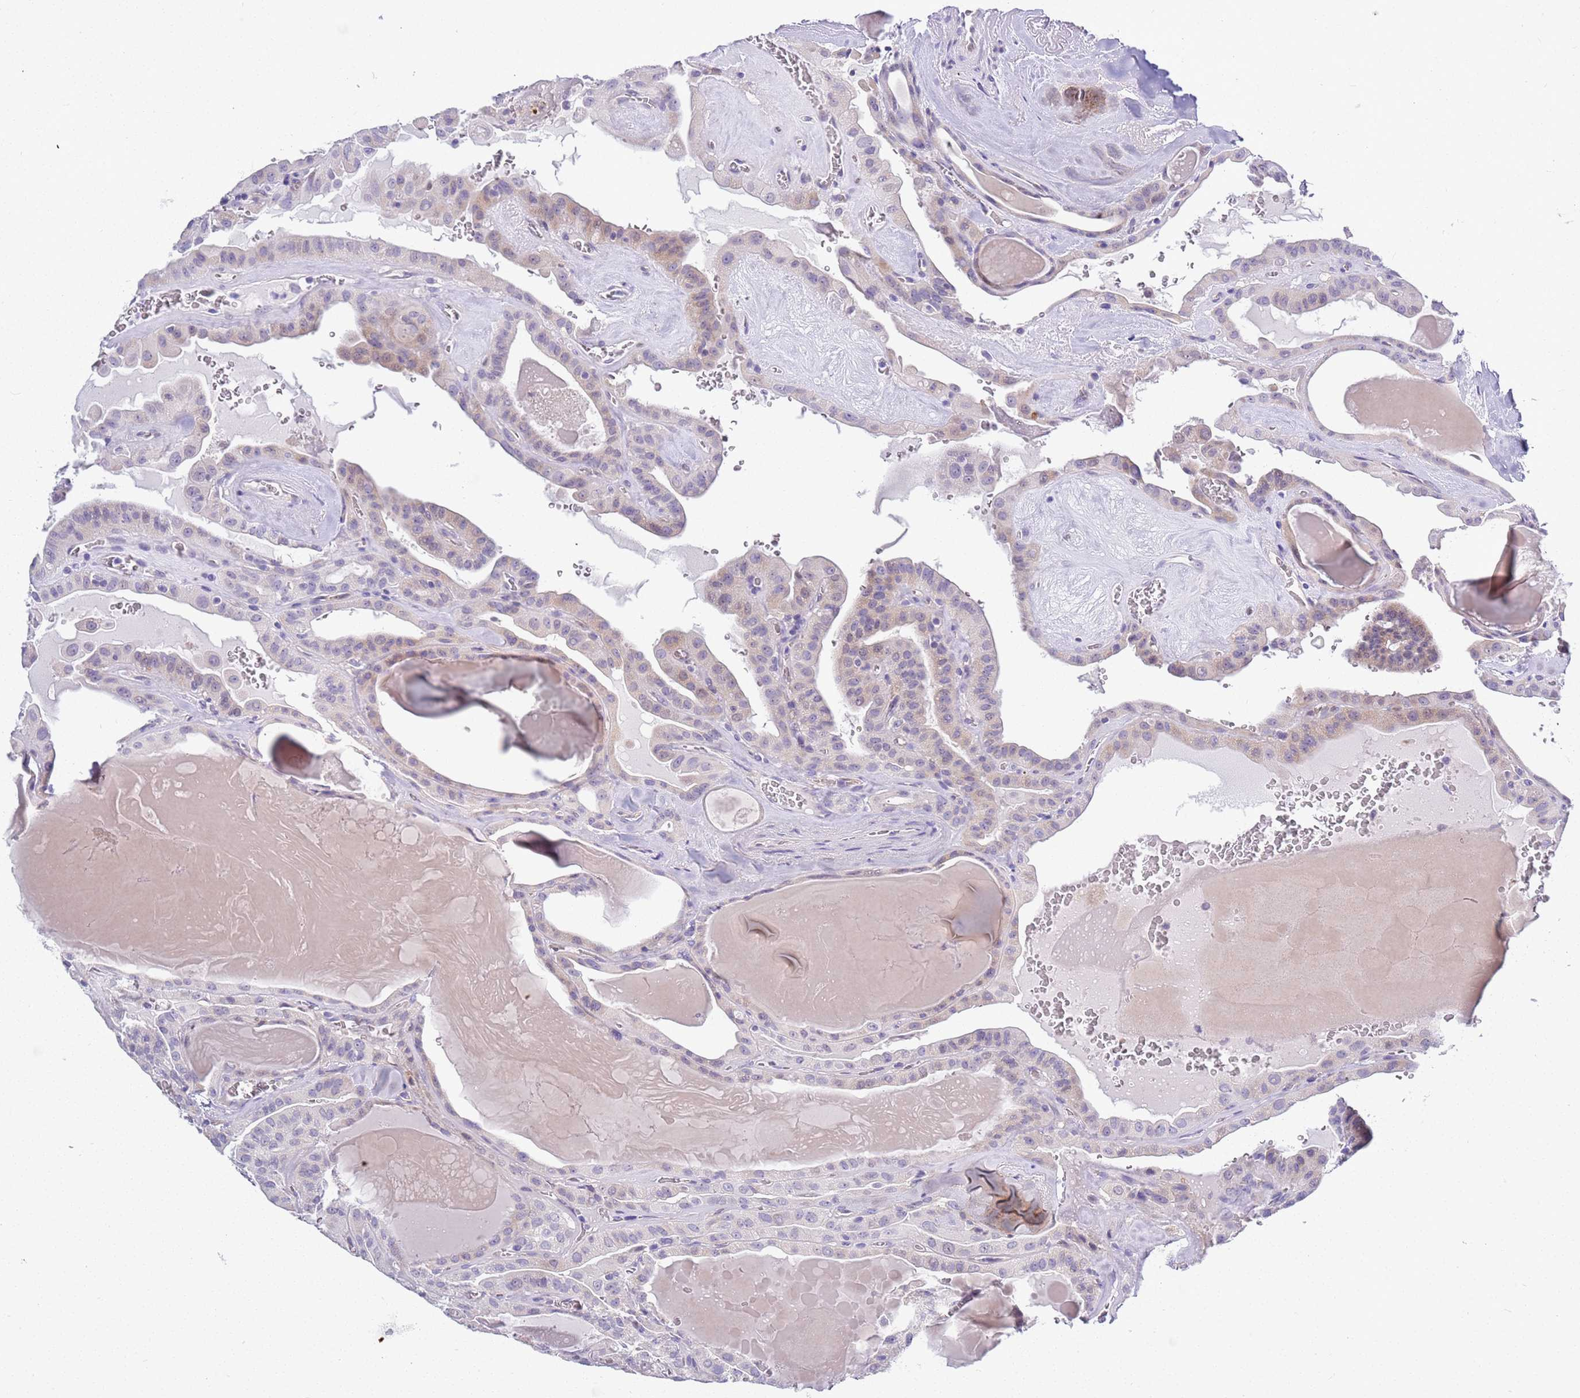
{"staining": {"intensity": "weak", "quantity": "<25%", "location": "cytoplasmic/membranous"}, "tissue": "thyroid cancer", "cell_type": "Tumor cells", "image_type": "cancer", "snomed": [{"axis": "morphology", "description": "Papillary adenocarcinoma, NOS"}, {"axis": "topography", "description": "Thyroid gland"}], "caption": "Immunohistochemistry micrograph of neoplastic tissue: papillary adenocarcinoma (thyroid) stained with DAB reveals no significant protein expression in tumor cells.", "gene": "BRMS1L", "patient": {"sex": "male", "age": 52}}